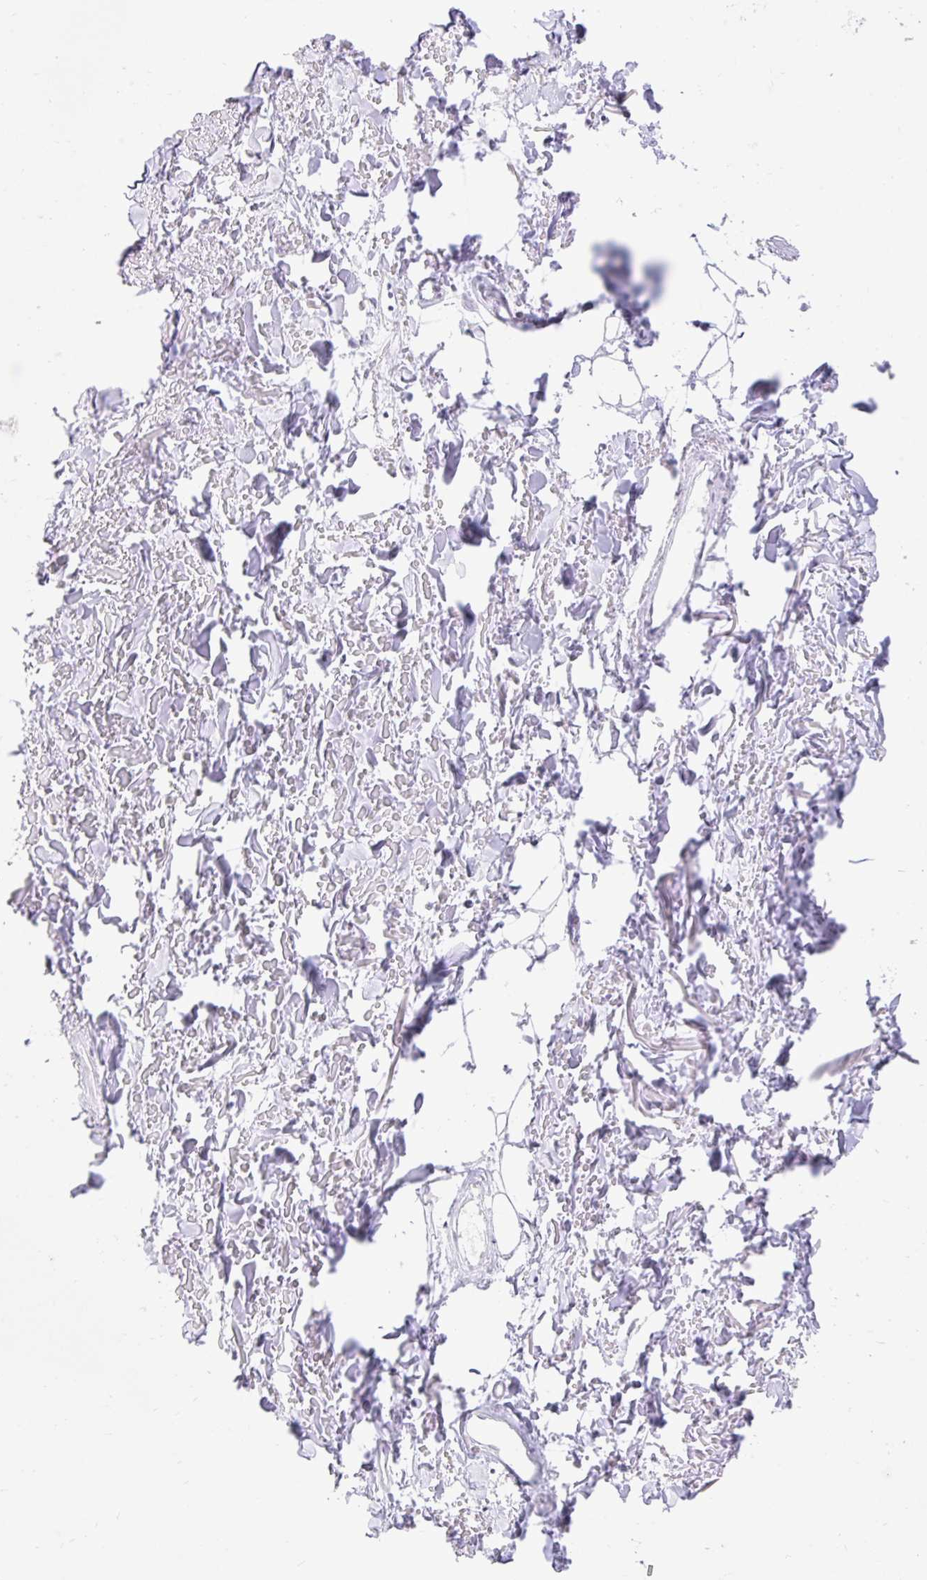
{"staining": {"intensity": "negative", "quantity": "none", "location": "none"}, "tissue": "adipose tissue", "cell_type": "Adipocytes", "image_type": "normal", "snomed": [{"axis": "morphology", "description": "Normal tissue, NOS"}, {"axis": "topography", "description": "Cartilage tissue"}], "caption": "This is a histopathology image of immunohistochemistry (IHC) staining of normal adipose tissue, which shows no expression in adipocytes. (Immunohistochemistry, brightfield microscopy, high magnification).", "gene": "ZNF33A", "patient": {"sex": "male", "age": 57}}